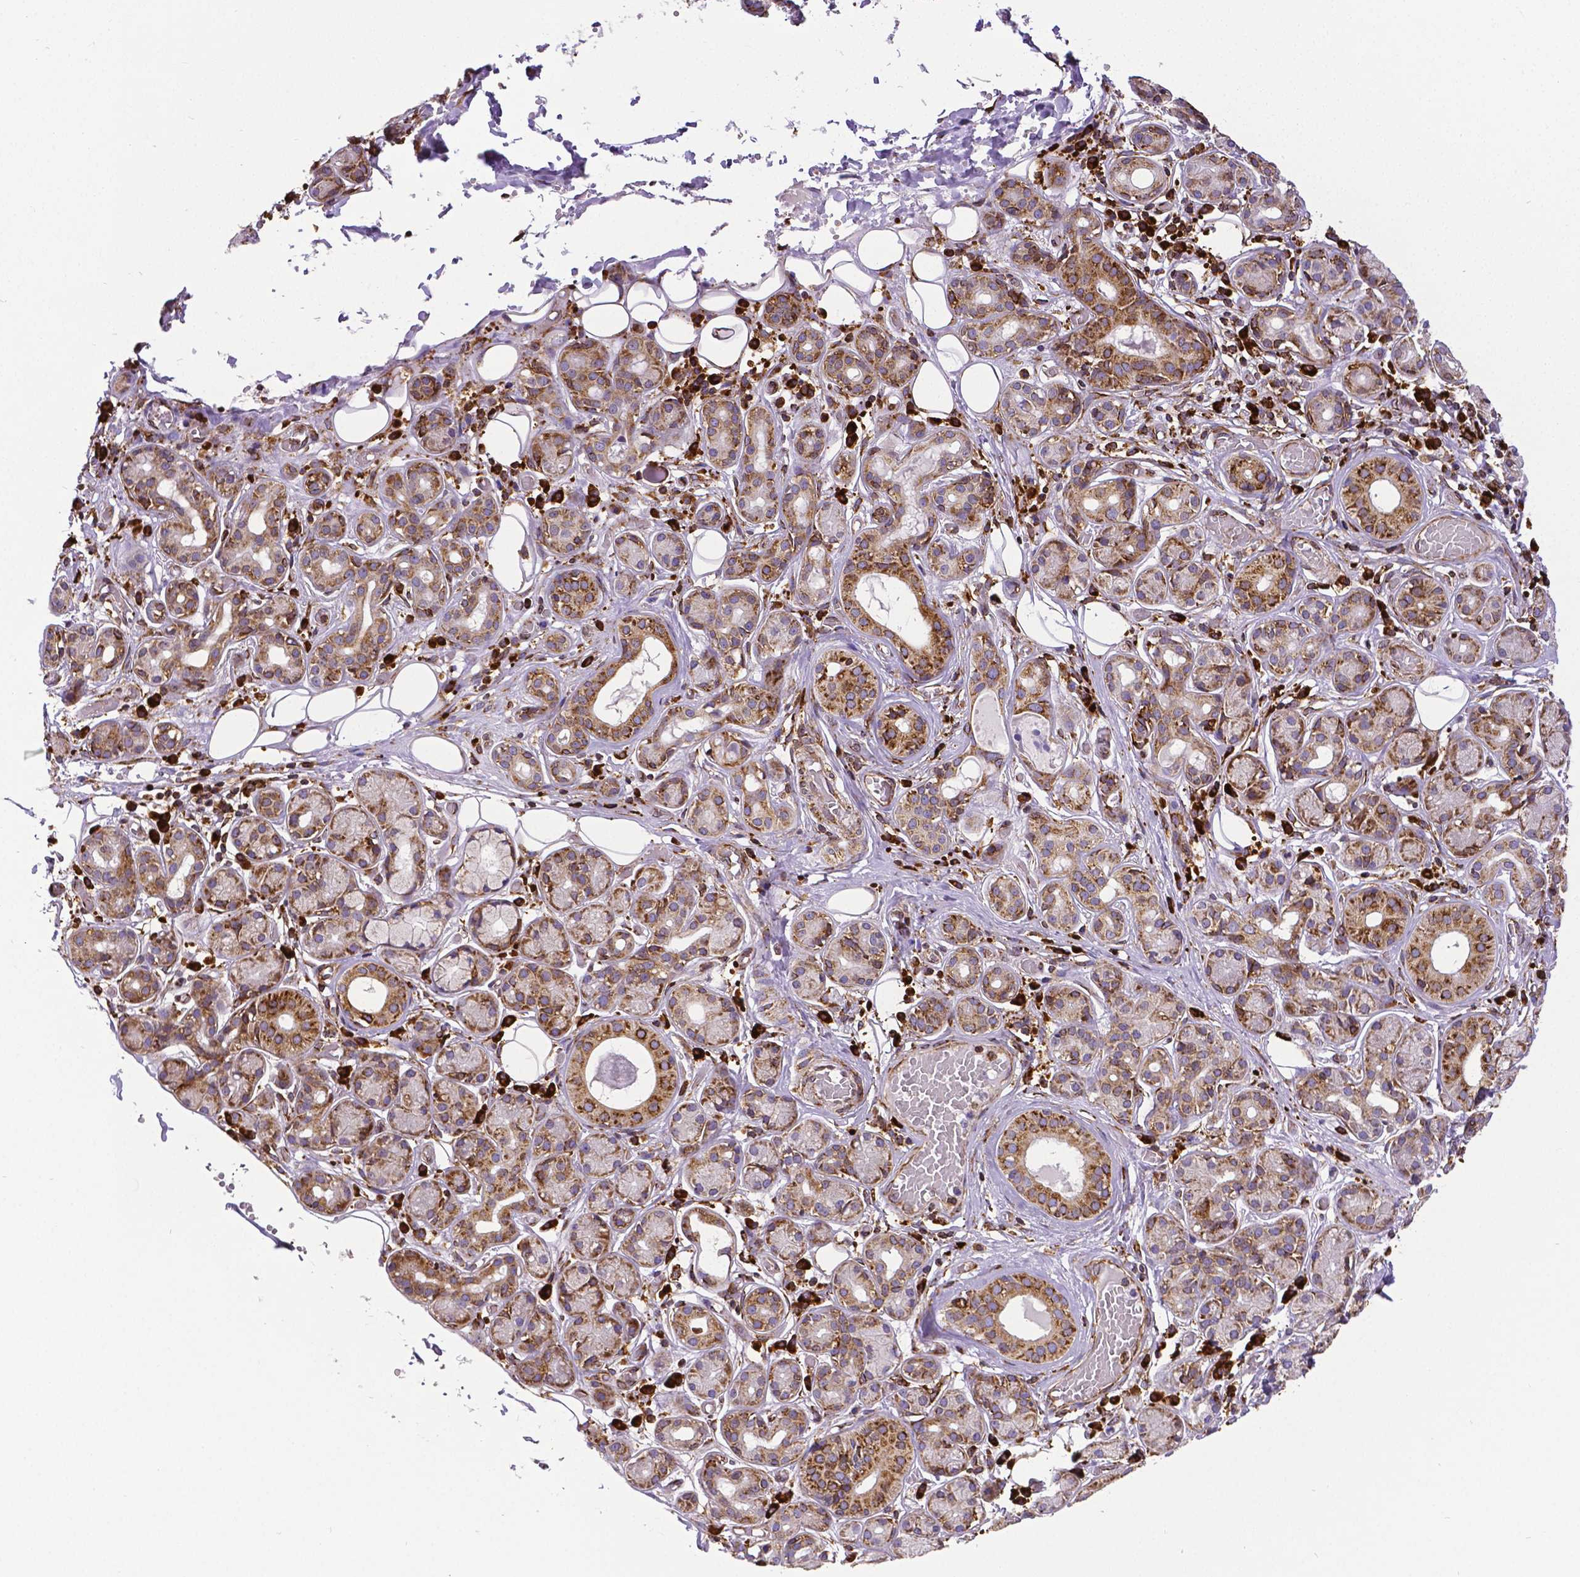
{"staining": {"intensity": "strong", "quantity": ">75%", "location": "cytoplasmic/membranous"}, "tissue": "salivary gland", "cell_type": "Glandular cells", "image_type": "normal", "snomed": [{"axis": "morphology", "description": "Normal tissue, NOS"}, {"axis": "topography", "description": "Salivary gland"}, {"axis": "topography", "description": "Peripheral nerve tissue"}], "caption": "Immunohistochemistry (IHC) of normal human salivary gland displays high levels of strong cytoplasmic/membranous expression in approximately >75% of glandular cells.", "gene": "MTDH", "patient": {"sex": "male", "age": 71}}